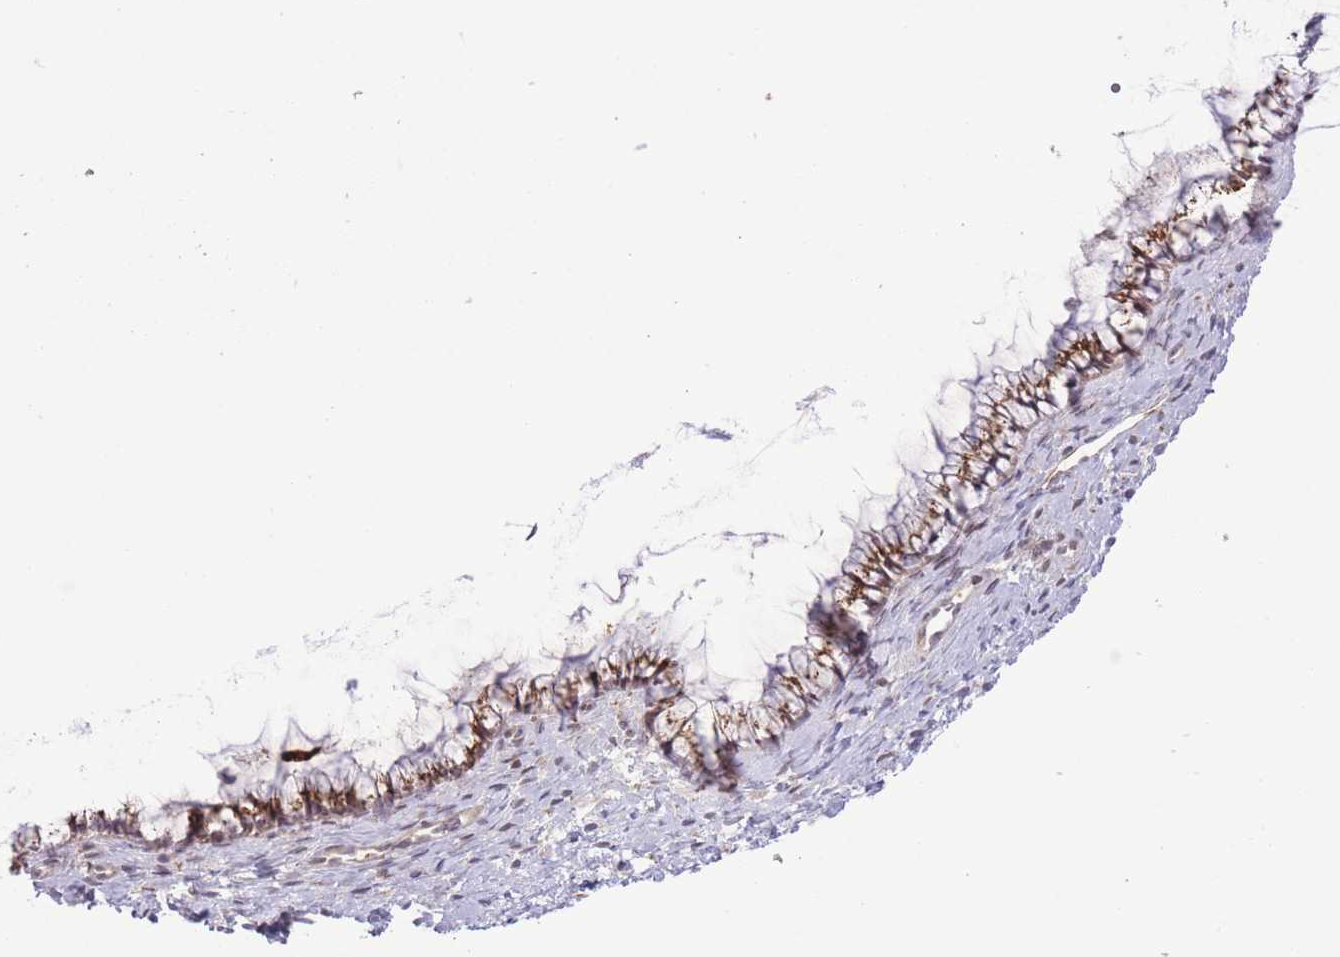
{"staining": {"intensity": "strong", "quantity": "25%-75%", "location": "cytoplasmic/membranous"}, "tissue": "cervix", "cell_type": "Glandular cells", "image_type": "normal", "snomed": [{"axis": "morphology", "description": "Normal tissue, NOS"}, {"axis": "topography", "description": "Cervix"}], "caption": "Protein expression analysis of normal human cervix reveals strong cytoplasmic/membranous positivity in approximately 25%-75% of glandular cells. (Brightfield microscopy of DAB IHC at high magnification).", "gene": "ZBED5", "patient": {"sex": "female", "age": 36}}